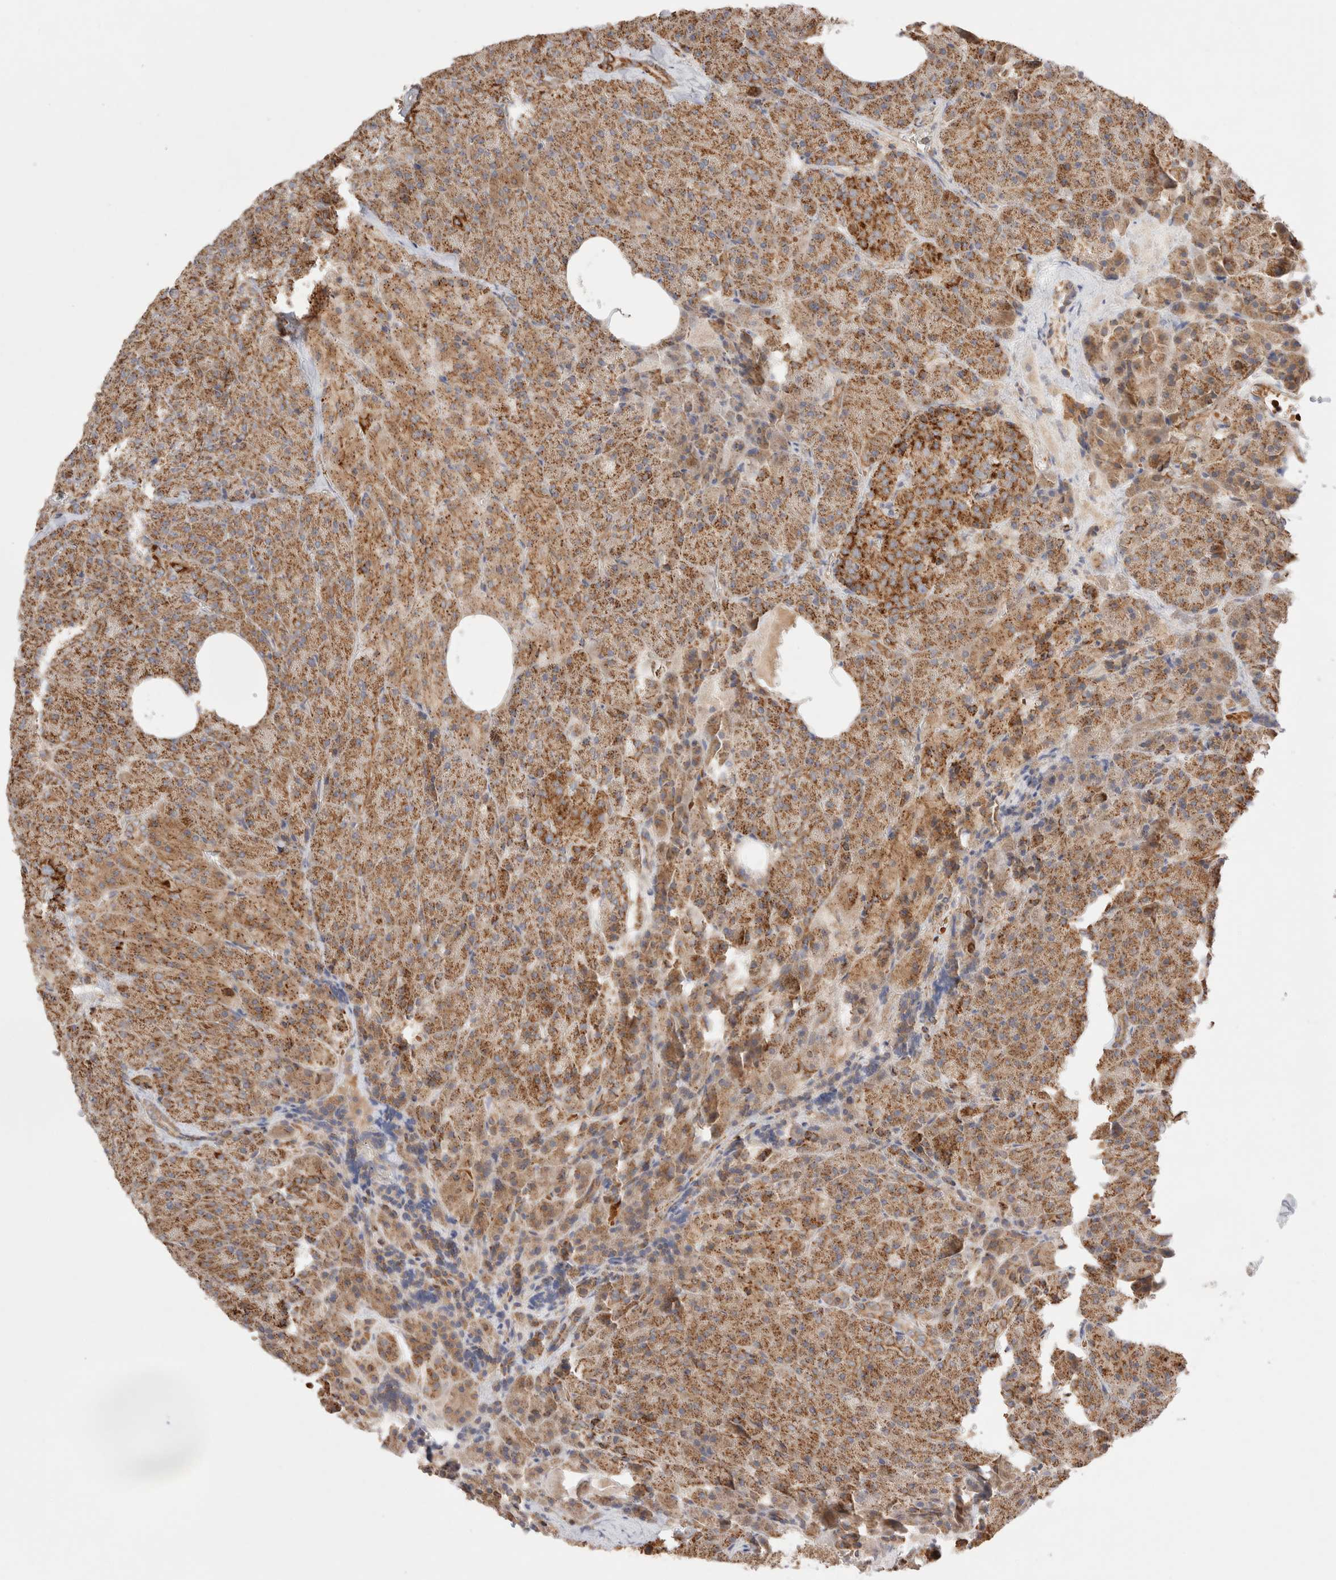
{"staining": {"intensity": "moderate", "quantity": ">75%", "location": "cytoplasmic/membranous"}, "tissue": "pancreas", "cell_type": "Exocrine glandular cells", "image_type": "normal", "snomed": [{"axis": "morphology", "description": "Normal tissue, NOS"}, {"axis": "morphology", "description": "Carcinoid, malignant, NOS"}, {"axis": "topography", "description": "Pancreas"}], "caption": "Brown immunohistochemical staining in normal pancreas displays moderate cytoplasmic/membranous expression in about >75% of exocrine glandular cells.", "gene": "TMPPE", "patient": {"sex": "female", "age": 35}}